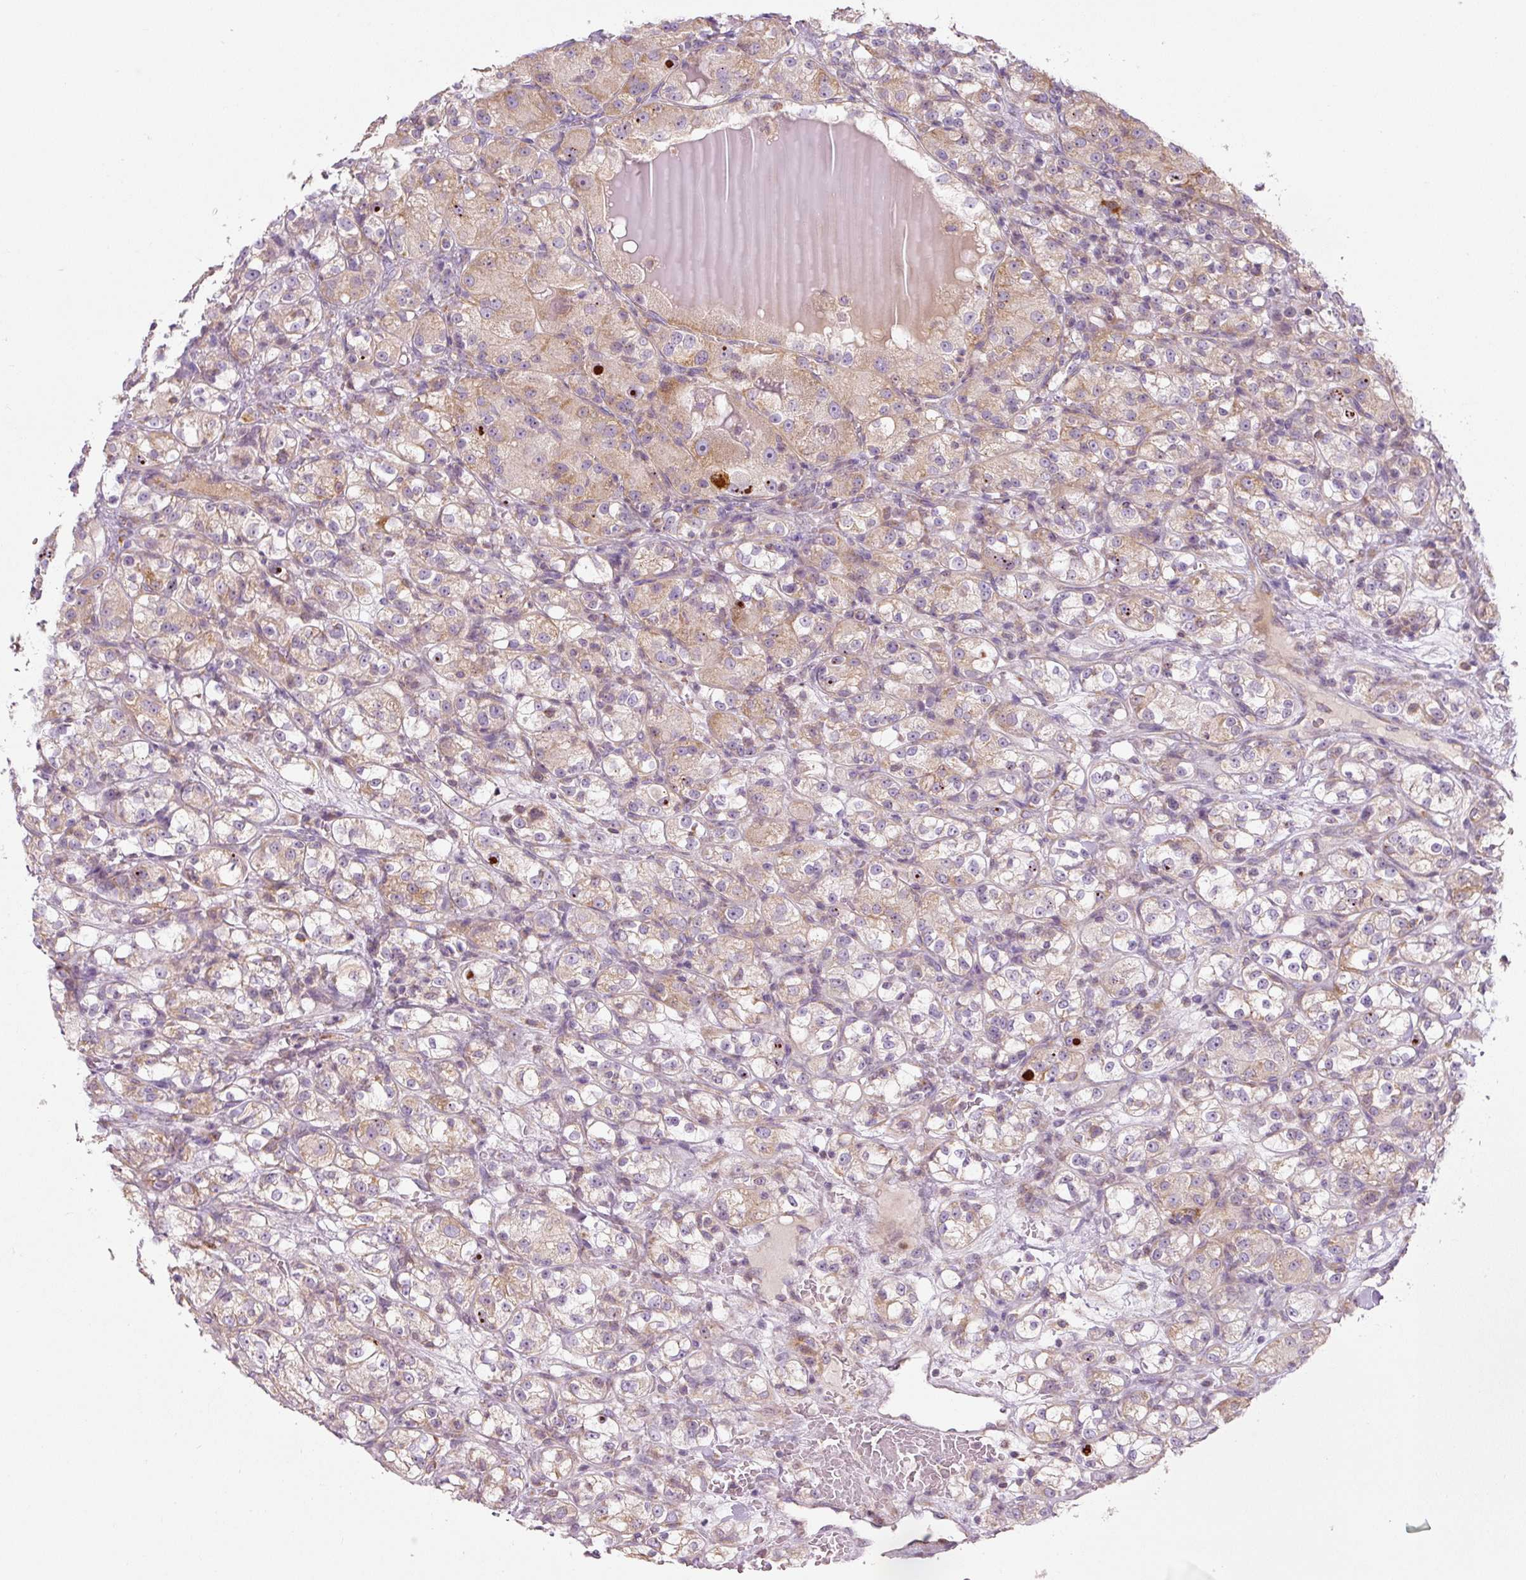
{"staining": {"intensity": "moderate", "quantity": "25%-75%", "location": "cytoplasmic/membranous"}, "tissue": "renal cancer", "cell_type": "Tumor cells", "image_type": "cancer", "snomed": [{"axis": "morphology", "description": "Normal tissue, NOS"}, {"axis": "morphology", "description": "Adenocarcinoma, NOS"}, {"axis": "topography", "description": "Kidney"}], "caption": "Human renal adenocarcinoma stained with a protein marker exhibits moderate staining in tumor cells.", "gene": "MORN4", "patient": {"sex": "male", "age": 61}}